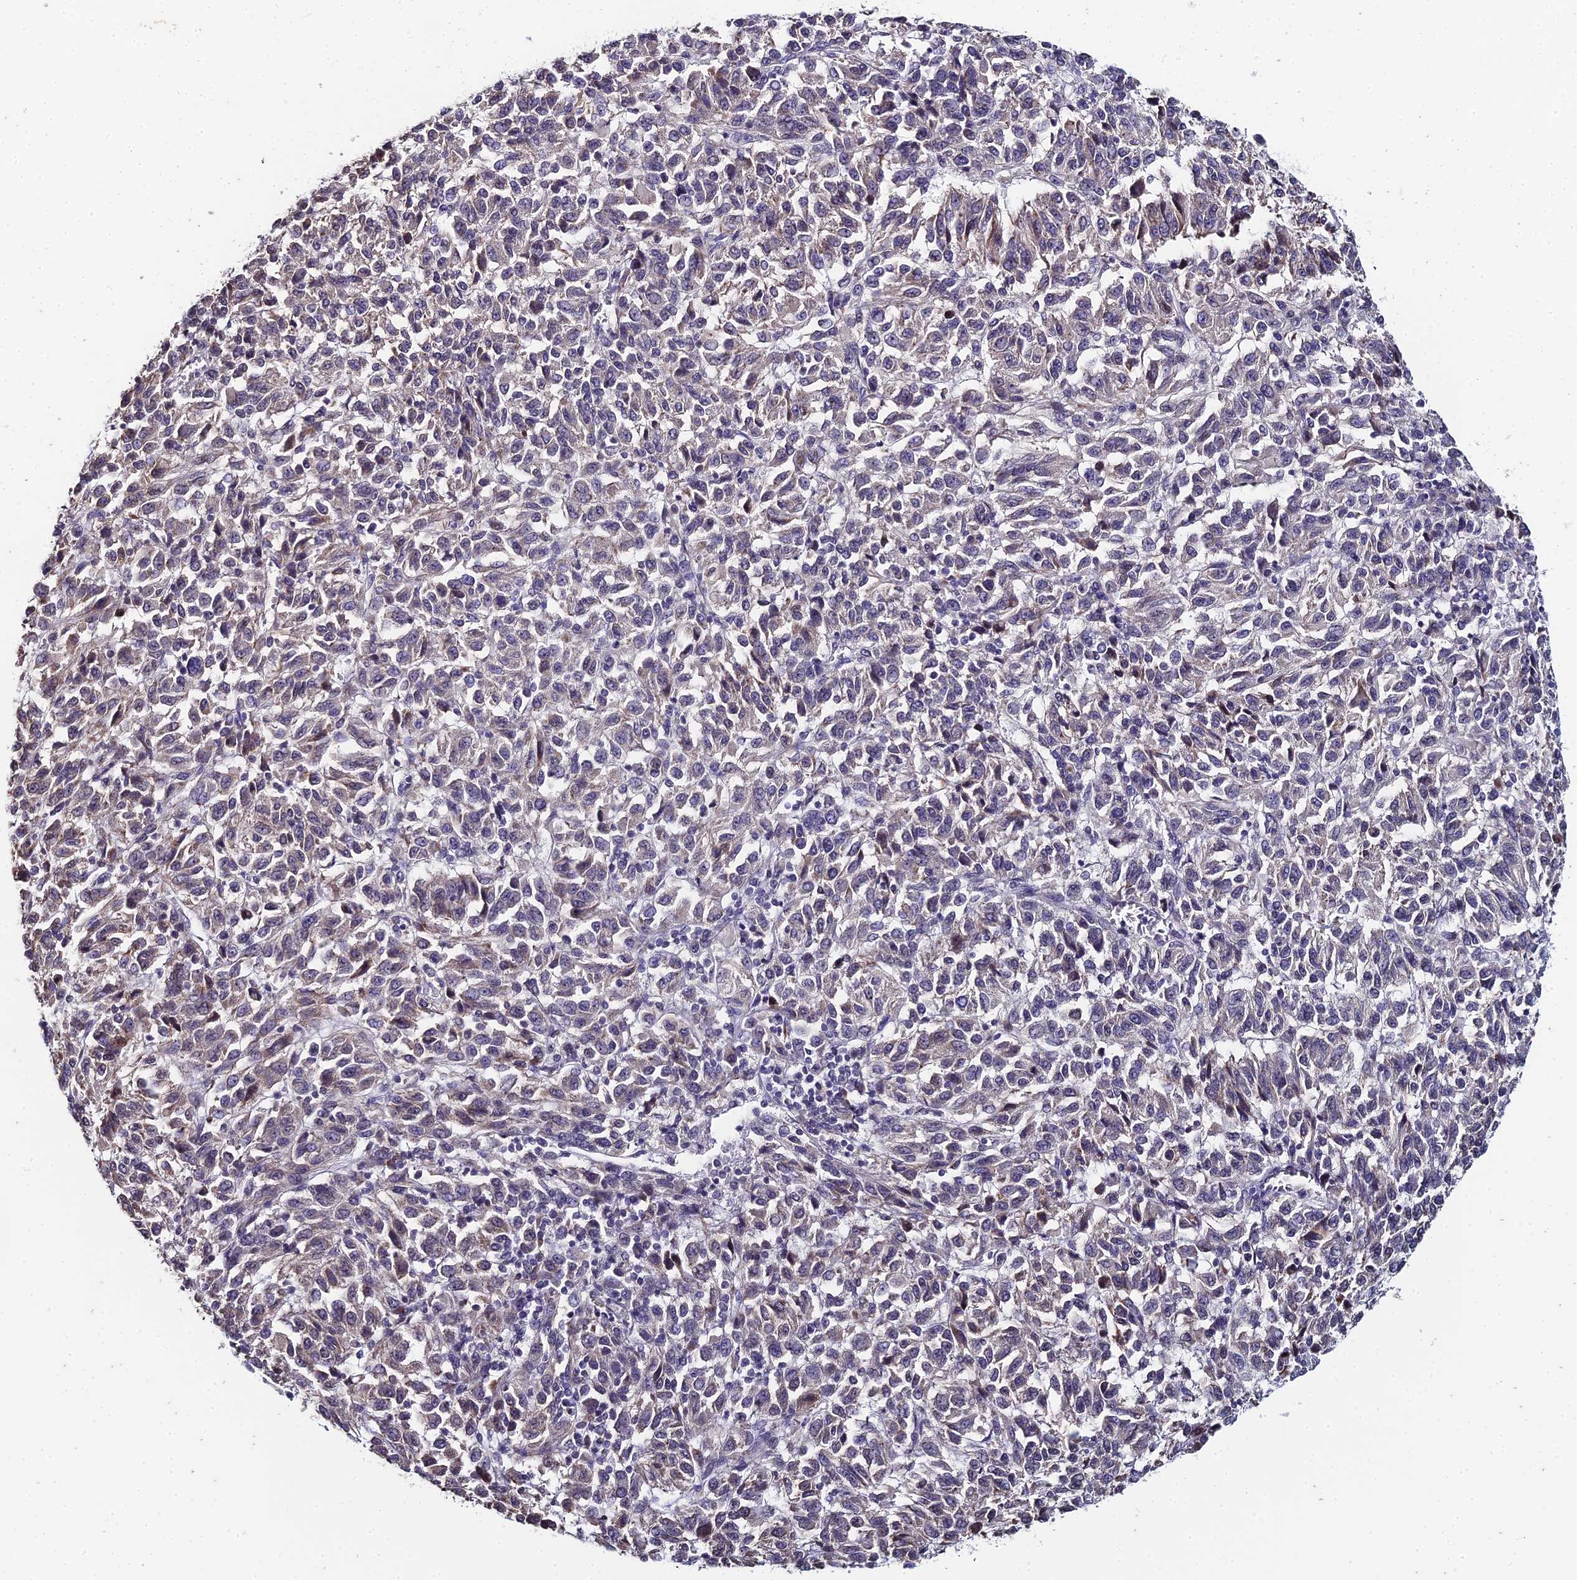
{"staining": {"intensity": "weak", "quantity": "<25%", "location": "cytoplasmic/membranous"}, "tissue": "melanoma", "cell_type": "Tumor cells", "image_type": "cancer", "snomed": [{"axis": "morphology", "description": "Malignant melanoma, Metastatic site"}, {"axis": "topography", "description": "Lung"}], "caption": "High power microscopy micrograph of an immunohistochemistry (IHC) image of malignant melanoma (metastatic site), revealing no significant expression in tumor cells.", "gene": "PRR22", "patient": {"sex": "male", "age": 64}}